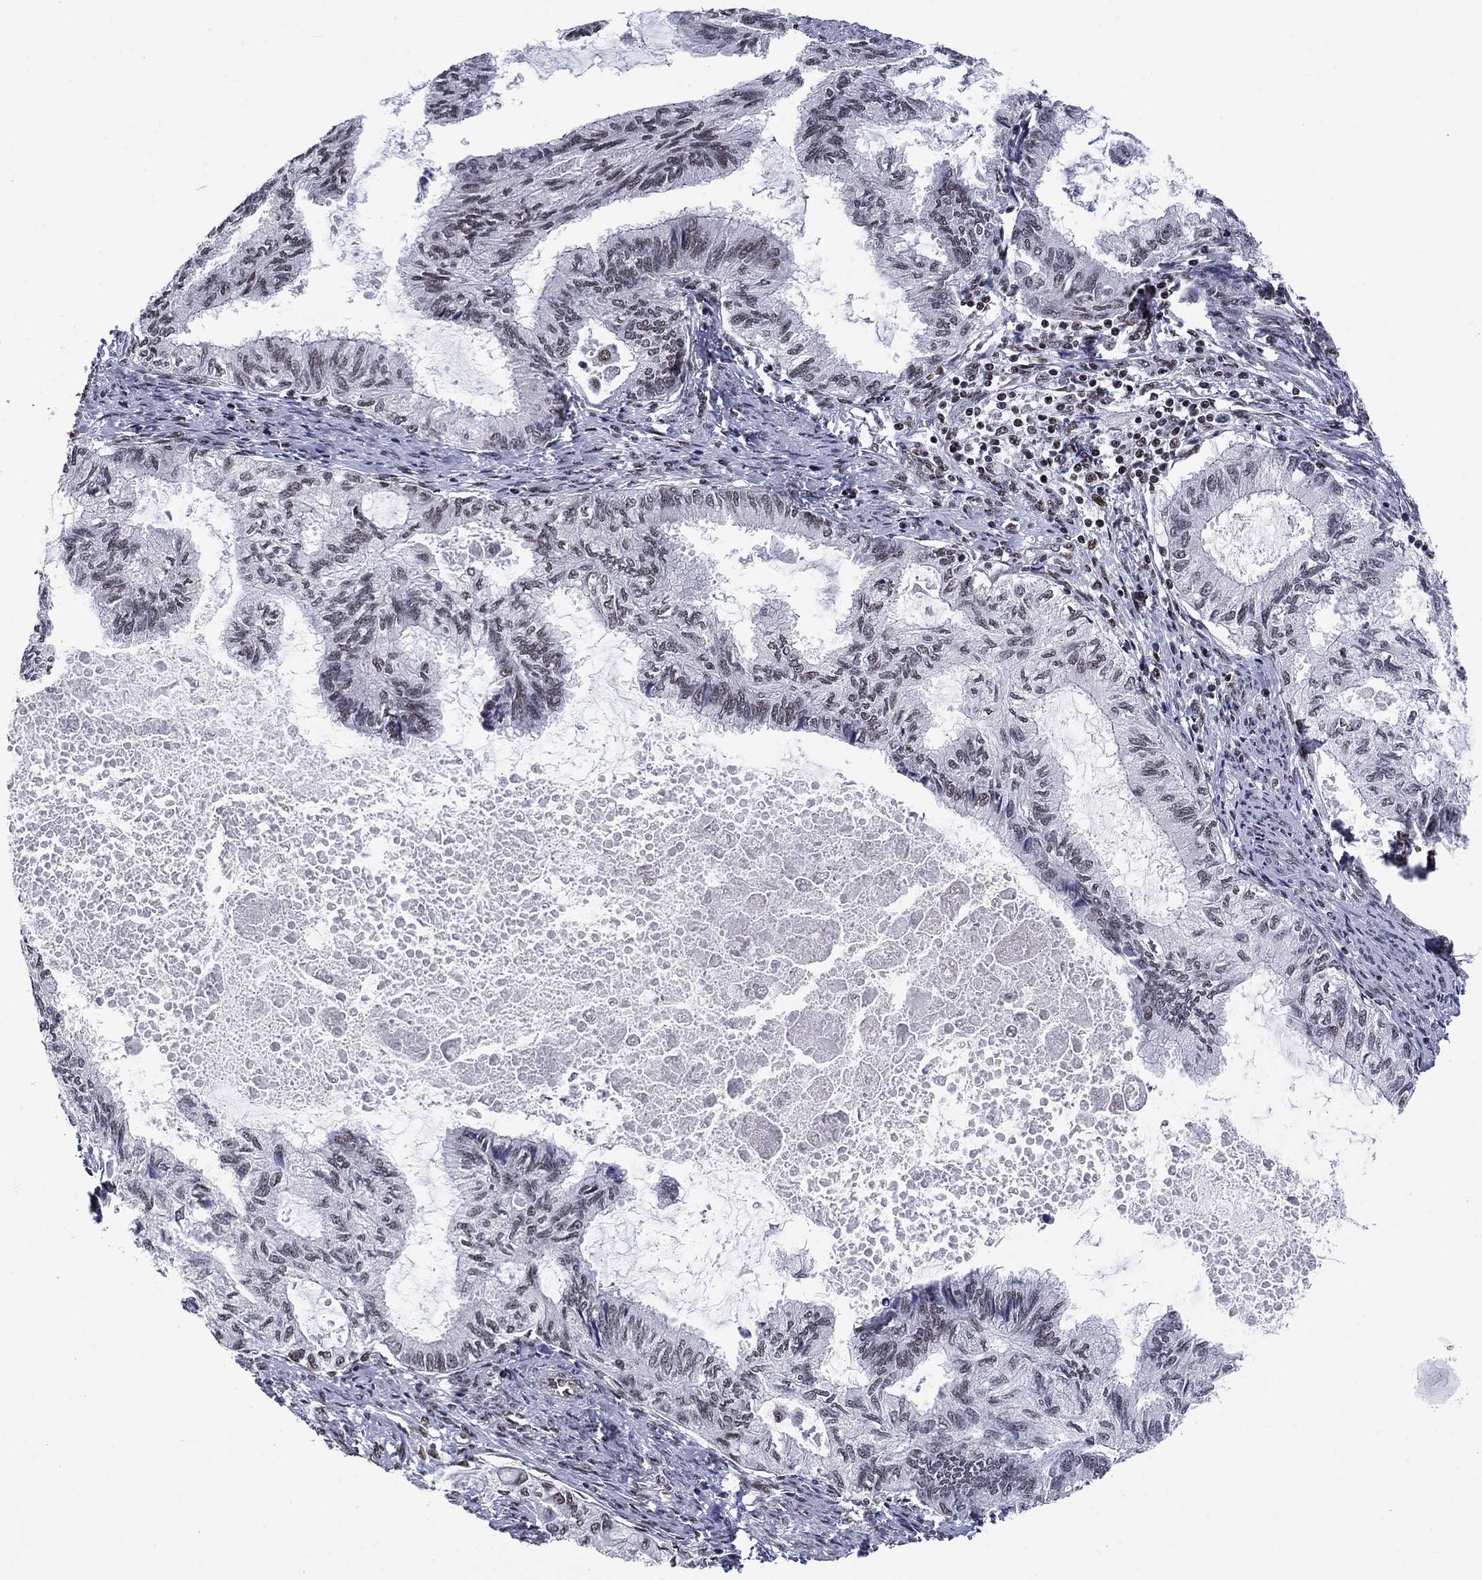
{"staining": {"intensity": "strong", "quantity": "25%-75%", "location": "nuclear"}, "tissue": "endometrial cancer", "cell_type": "Tumor cells", "image_type": "cancer", "snomed": [{"axis": "morphology", "description": "Adenocarcinoma, NOS"}, {"axis": "topography", "description": "Endometrium"}], "caption": "Strong nuclear expression is seen in approximately 25%-75% of tumor cells in endometrial cancer. The staining was performed using DAB to visualize the protein expression in brown, while the nuclei were stained in blue with hematoxylin (Magnification: 20x).", "gene": "RPRD1B", "patient": {"sex": "female", "age": 86}}